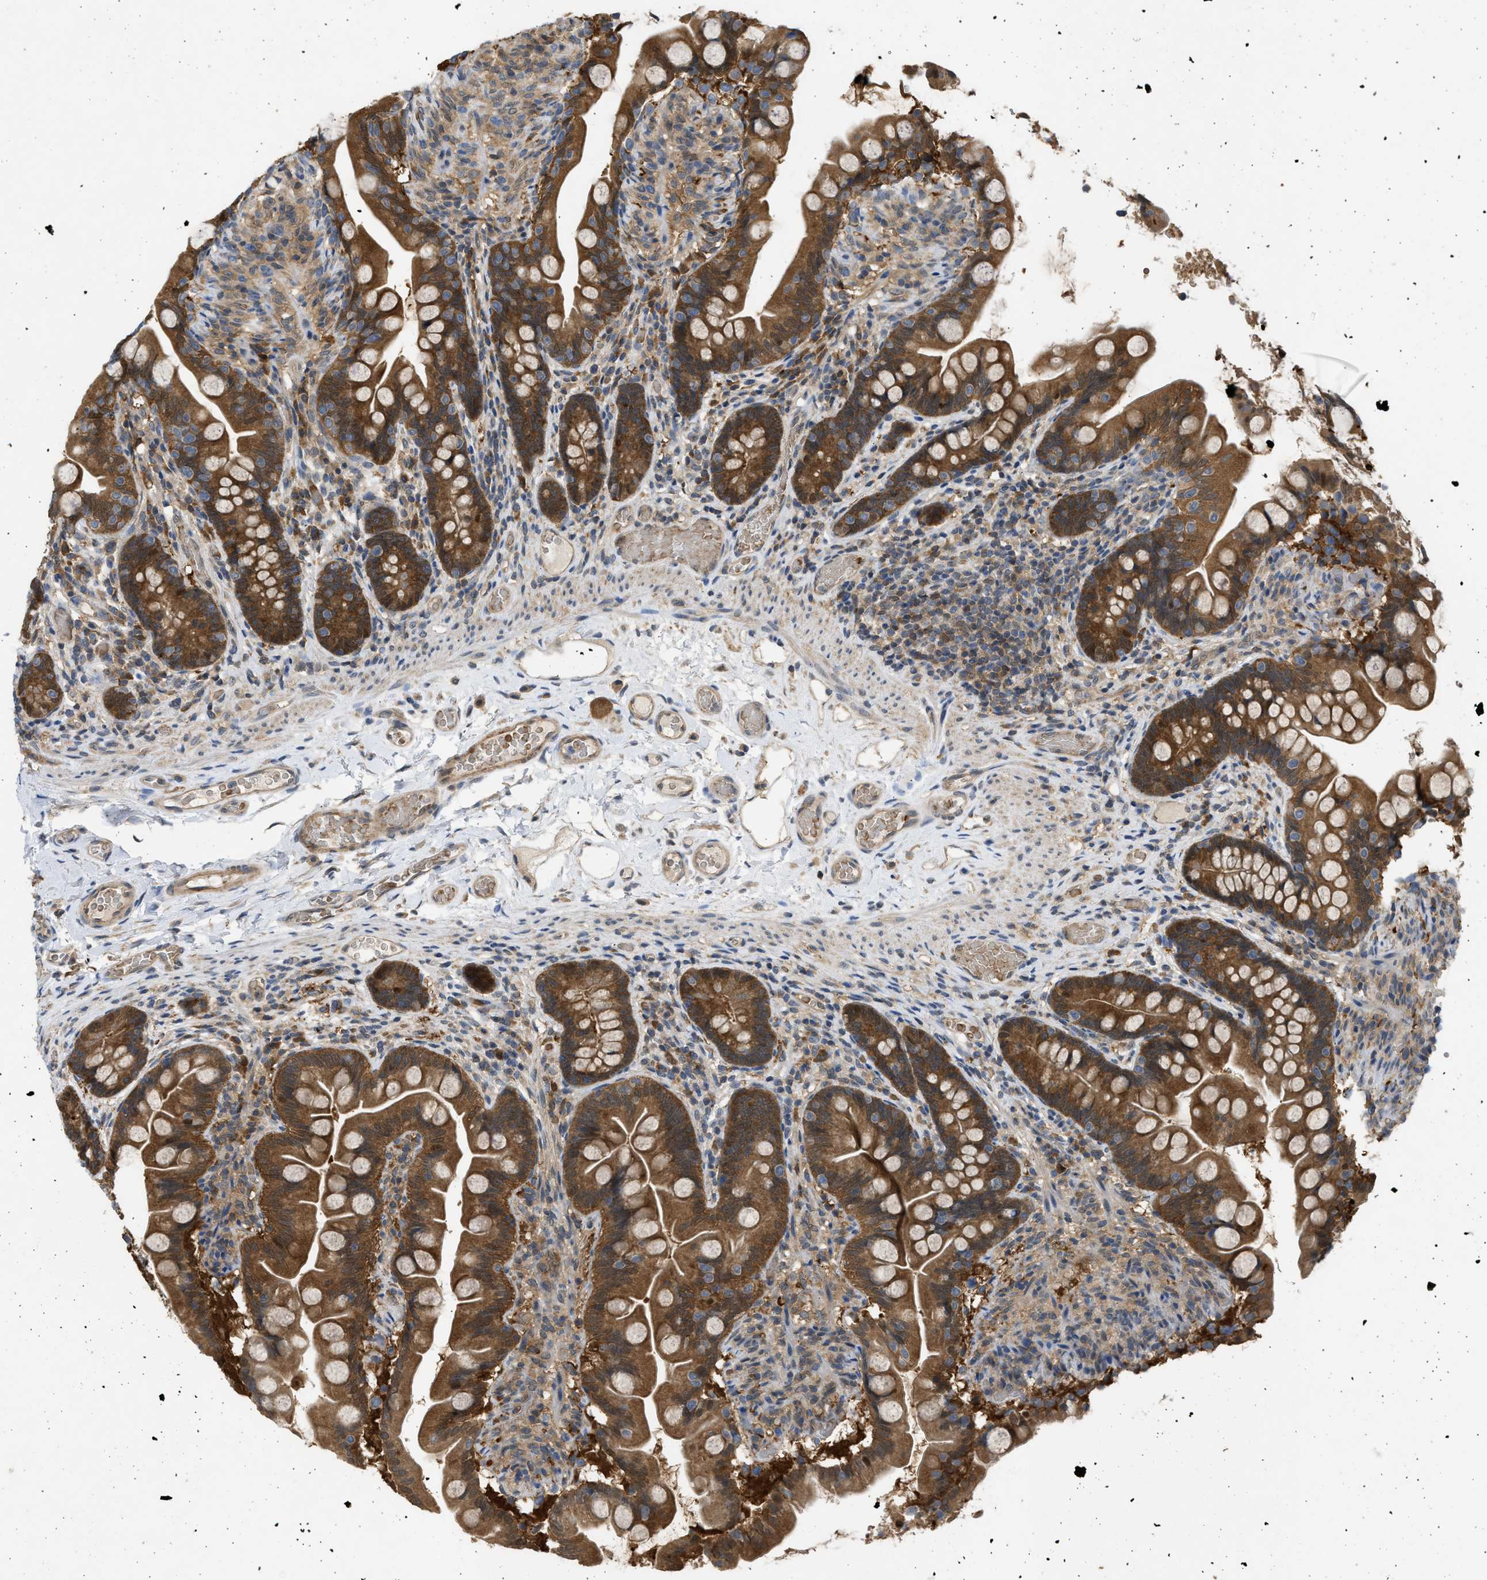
{"staining": {"intensity": "moderate", "quantity": ">75%", "location": "cytoplasmic/membranous"}, "tissue": "small intestine", "cell_type": "Glandular cells", "image_type": "normal", "snomed": [{"axis": "morphology", "description": "Normal tissue, NOS"}, {"axis": "topography", "description": "Small intestine"}], "caption": "Normal small intestine displays moderate cytoplasmic/membranous positivity in approximately >75% of glandular cells, visualized by immunohistochemistry. (IHC, brightfield microscopy, high magnification).", "gene": "MAPK7", "patient": {"sex": "female", "age": 56}}